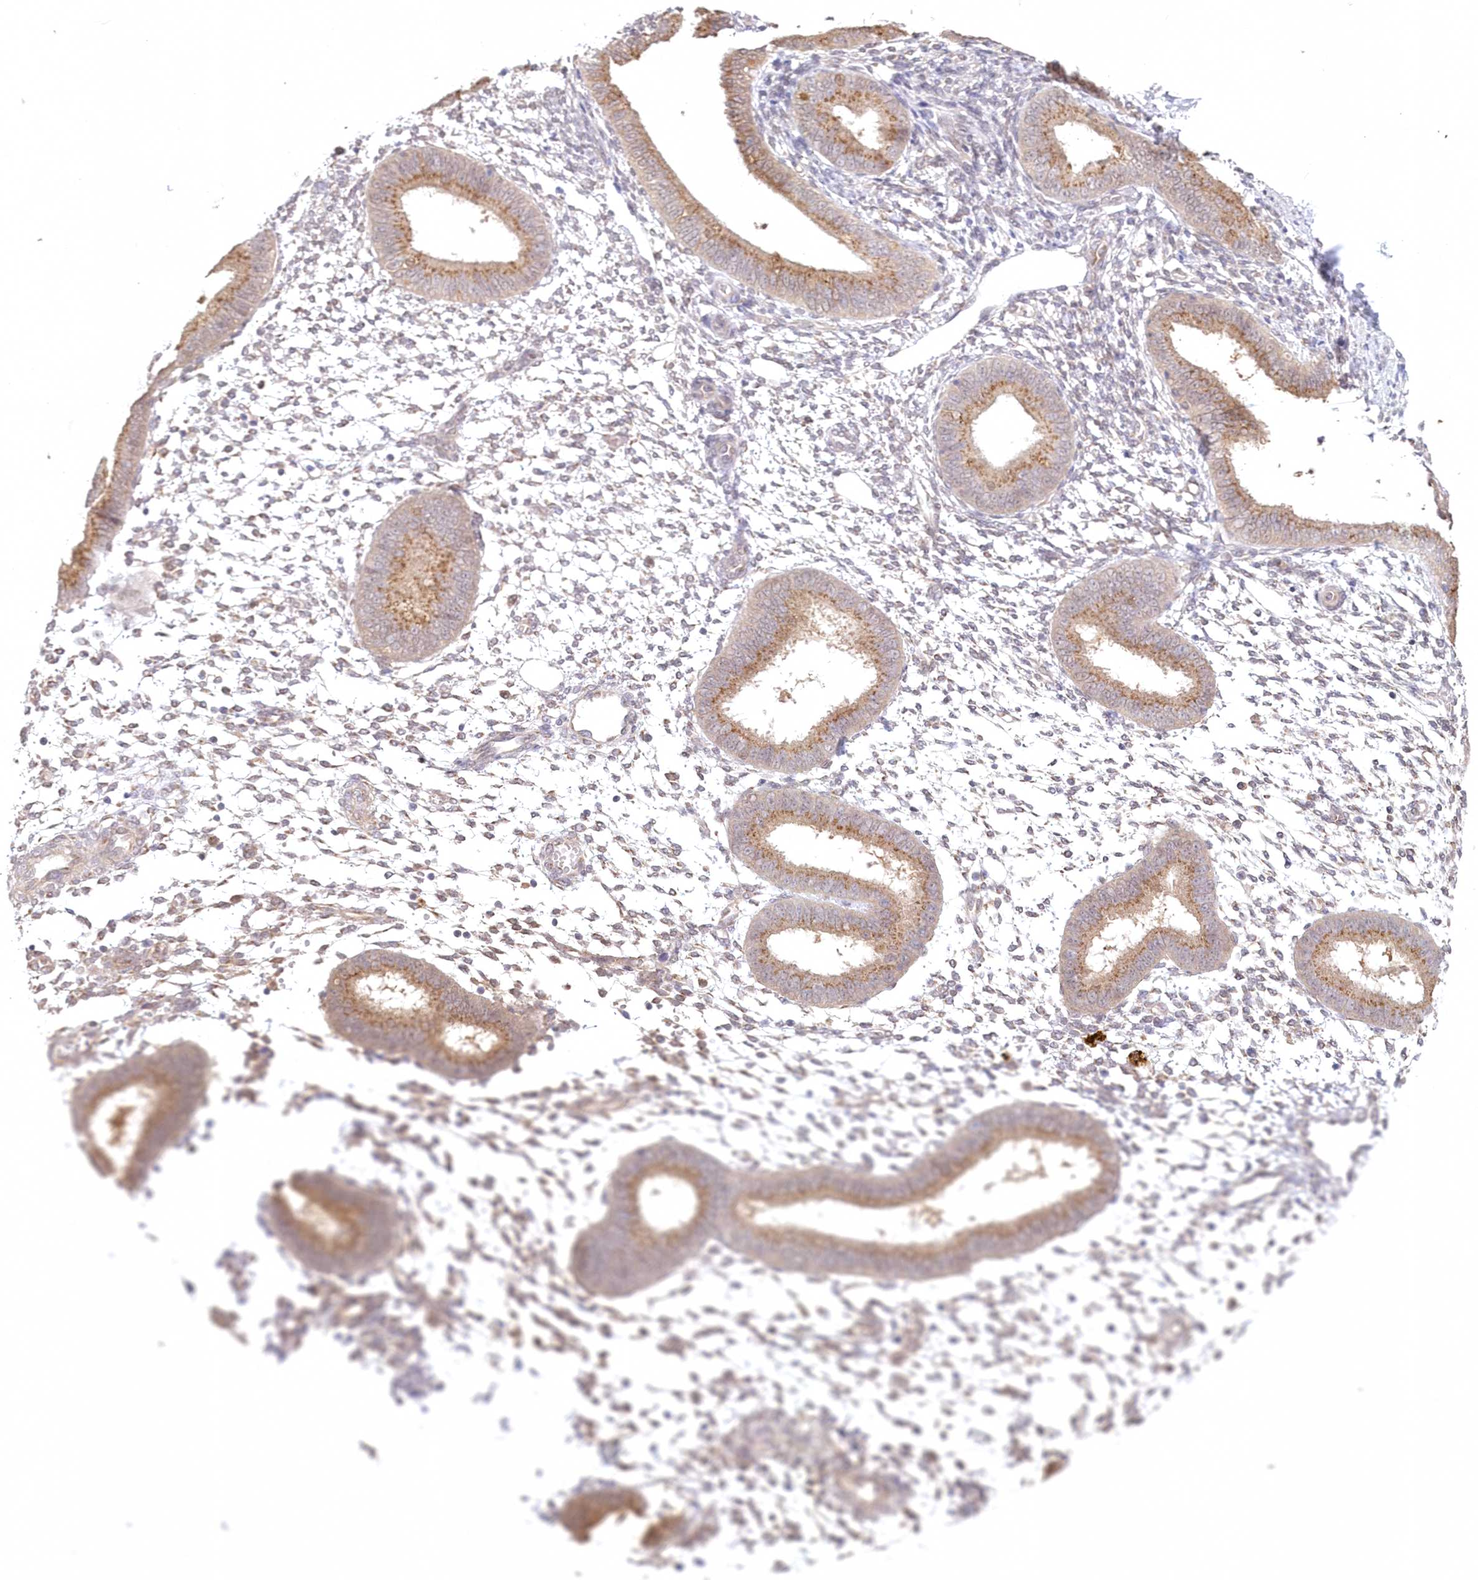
{"staining": {"intensity": "weak", "quantity": "<25%", "location": "cytoplasmic/membranous"}, "tissue": "endometrium", "cell_type": "Cells in endometrial stroma", "image_type": "normal", "snomed": [{"axis": "morphology", "description": "Normal tissue, NOS"}, {"axis": "topography", "description": "Uterus"}, {"axis": "topography", "description": "Endometrium"}], "caption": "DAB (3,3'-diaminobenzidine) immunohistochemical staining of normal endometrium displays no significant staining in cells in endometrial stroma.", "gene": "RNPEP", "patient": {"sex": "female", "age": 48}}